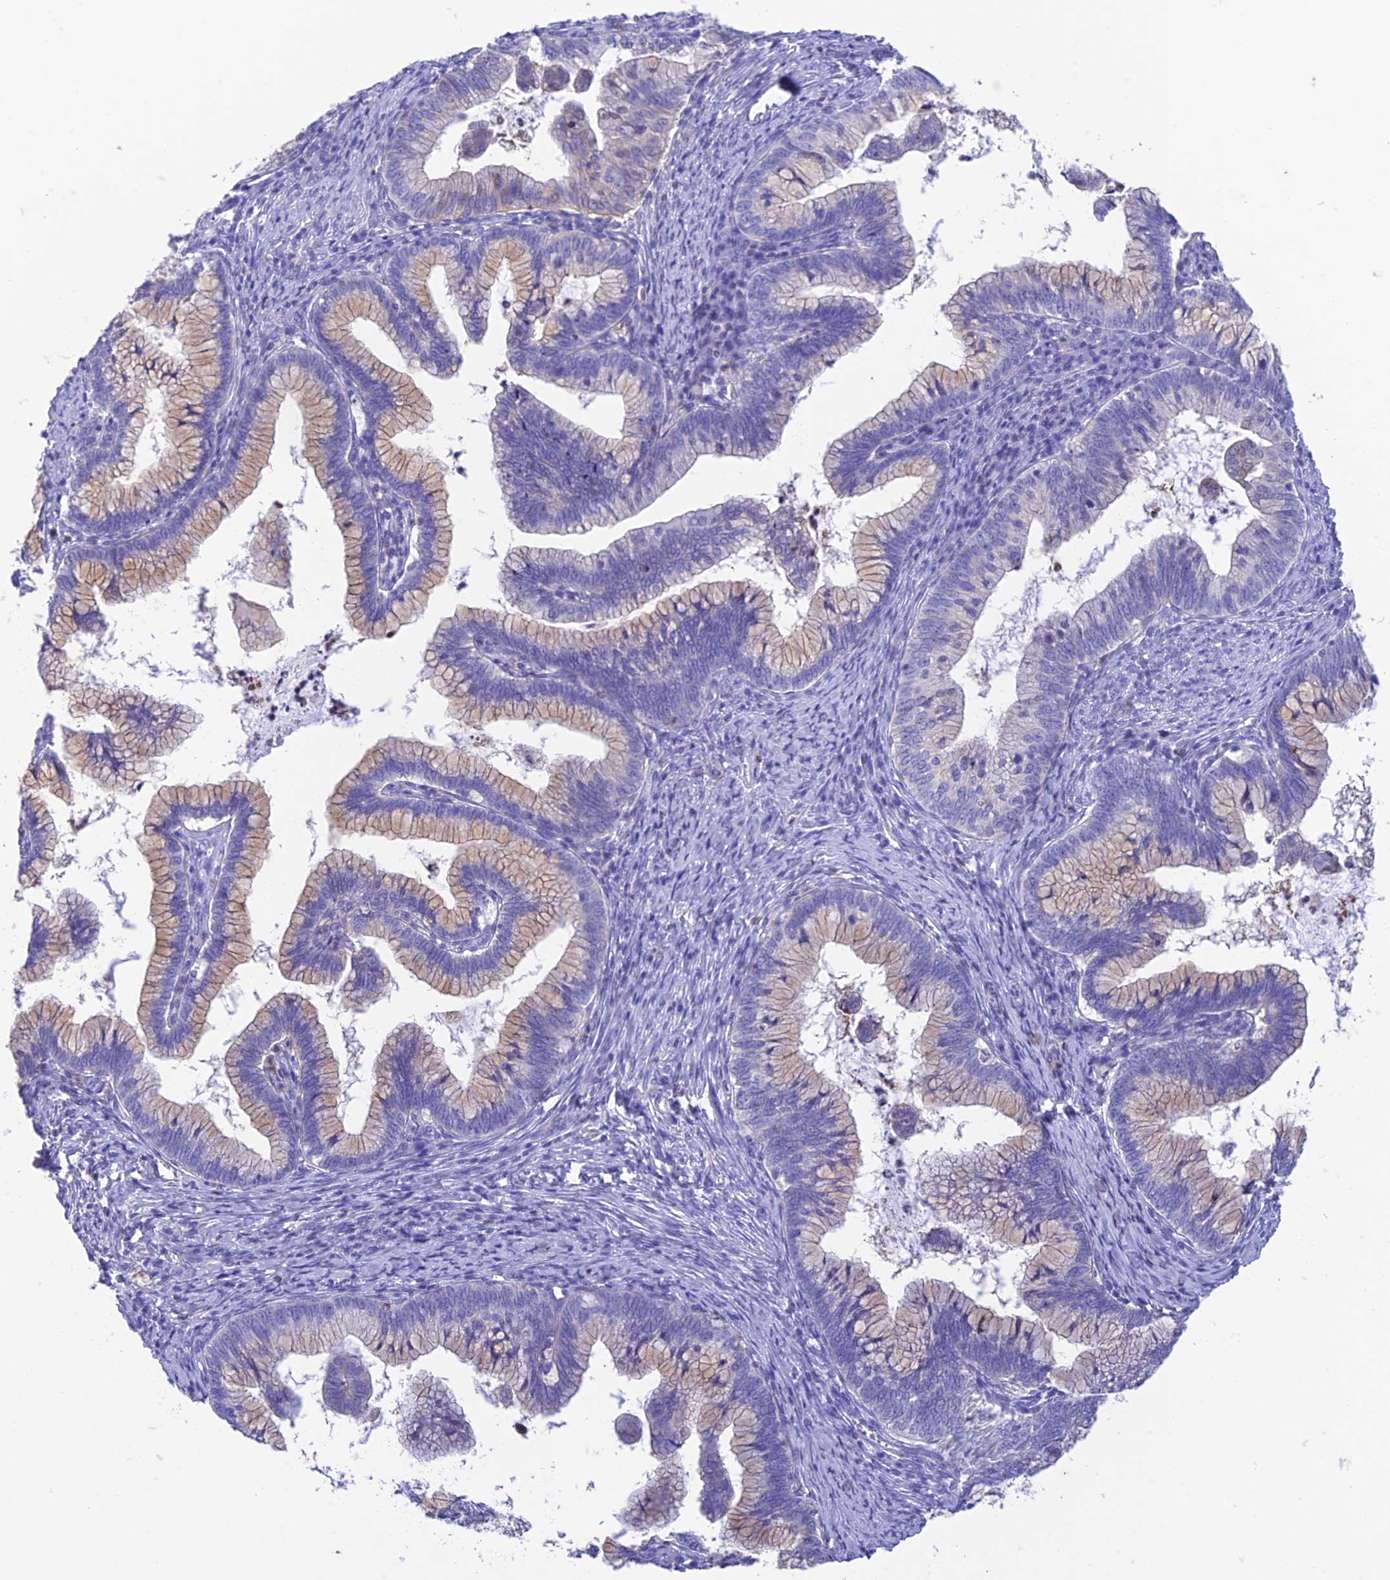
{"staining": {"intensity": "weak", "quantity": "25%-75%", "location": "cytoplasmic/membranous"}, "tissue": "cervical cancer", "cell_type": "Tumor cells", "image_type": "cancer", "snomed": [{"axis": "morphology", "description": "Adenocarcinoma, NOS"}, {"axis": "topography", "description": "Cervix"}], "caption": "A brown stain highlights weak cytoplasmic/membranous staining of a protein in human adenocarcinoma (cervical) tumor cells.", "gene": "FGF7", "patient": {"sex": "female", "age": 36}}